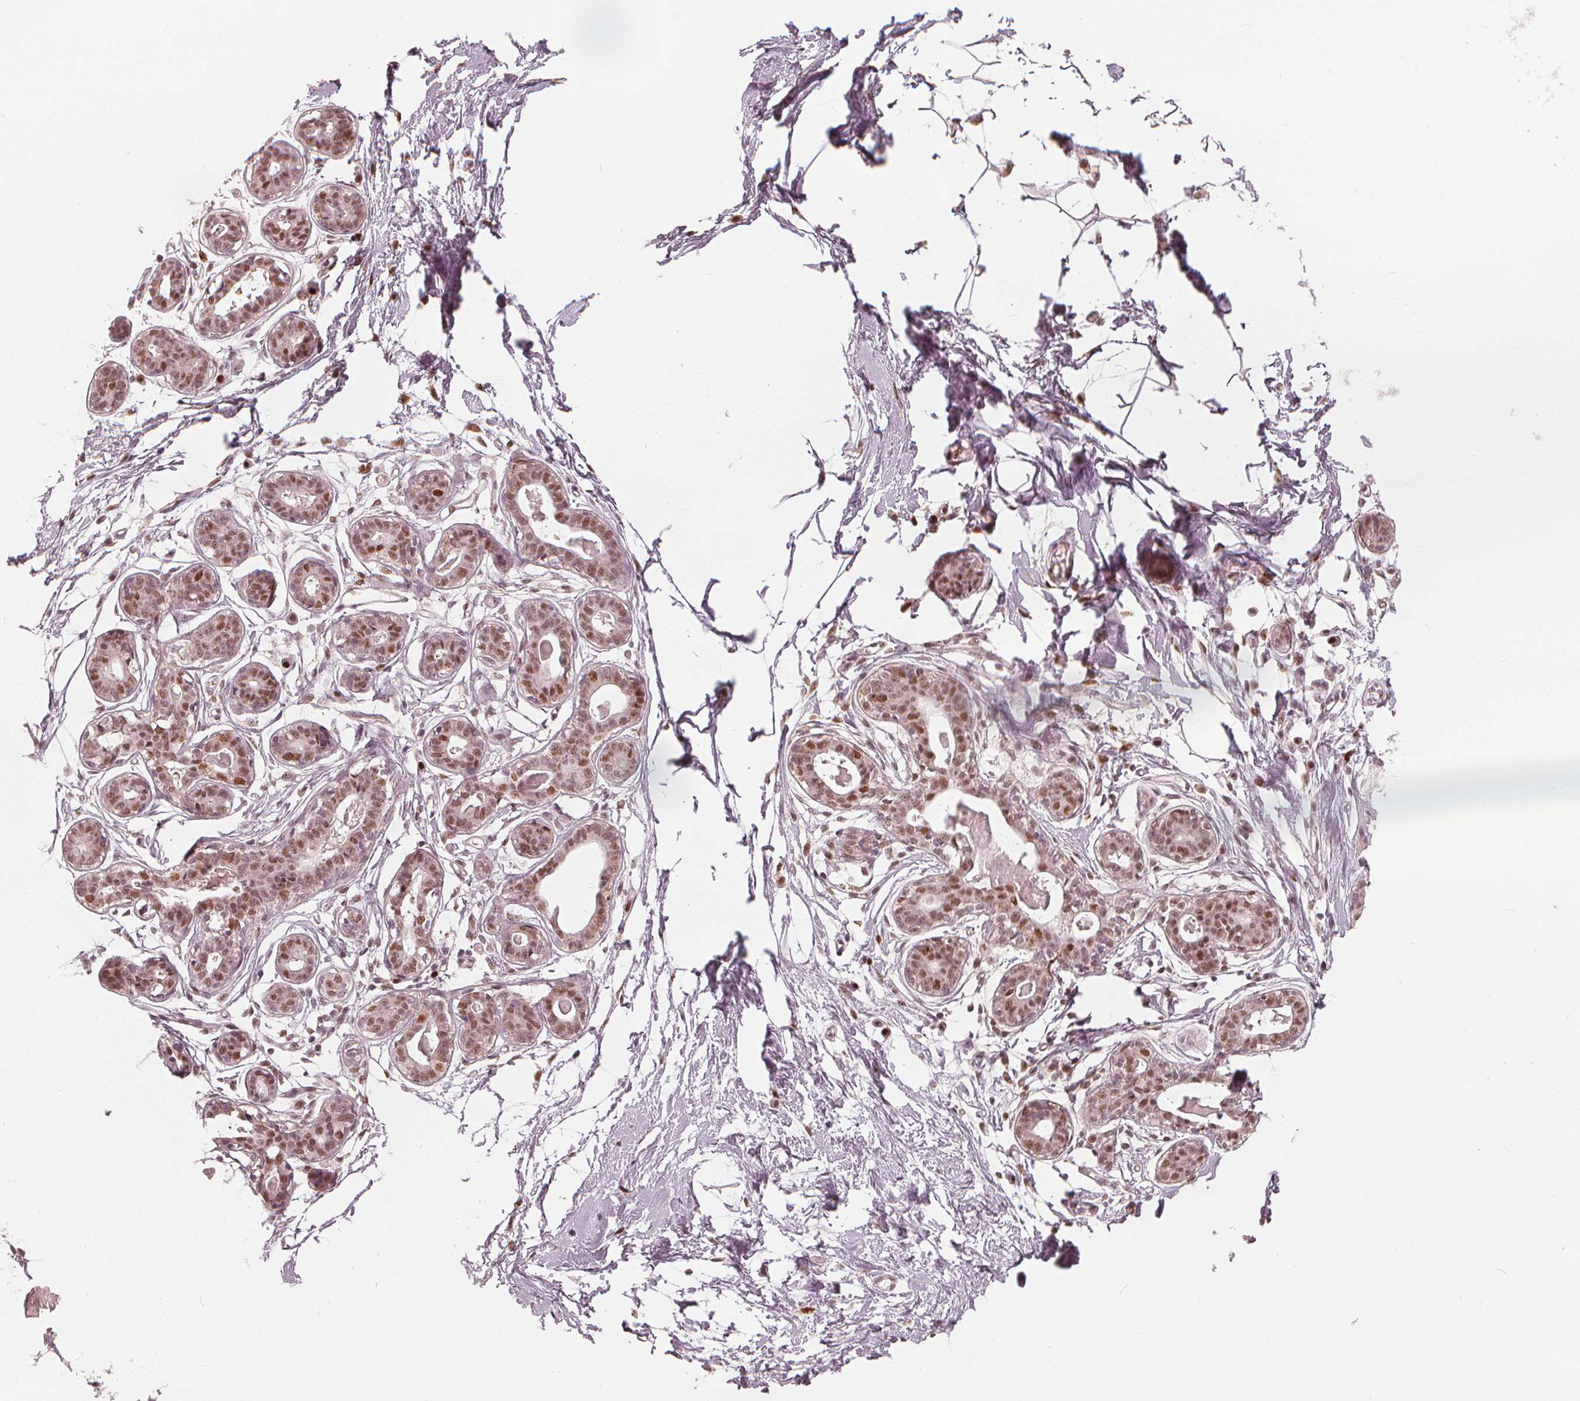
{"staining": {"intensity": "negative", "quantity": "none", "location": "none"}, "tissue": "breast", "cell_type": "Adipocytes", "image_type": "normal", "snomed": [{"axis": "morphology", "description": "Normal tissue, NOS"}, {"axis": "topography", "description": "Breast"}], "caption": "This is an IHC histopathology image of benign human breast. There is no expression in adipocytes.", "gene": "SQSTM1", "patient": {"sex": "female", "age": 45}}